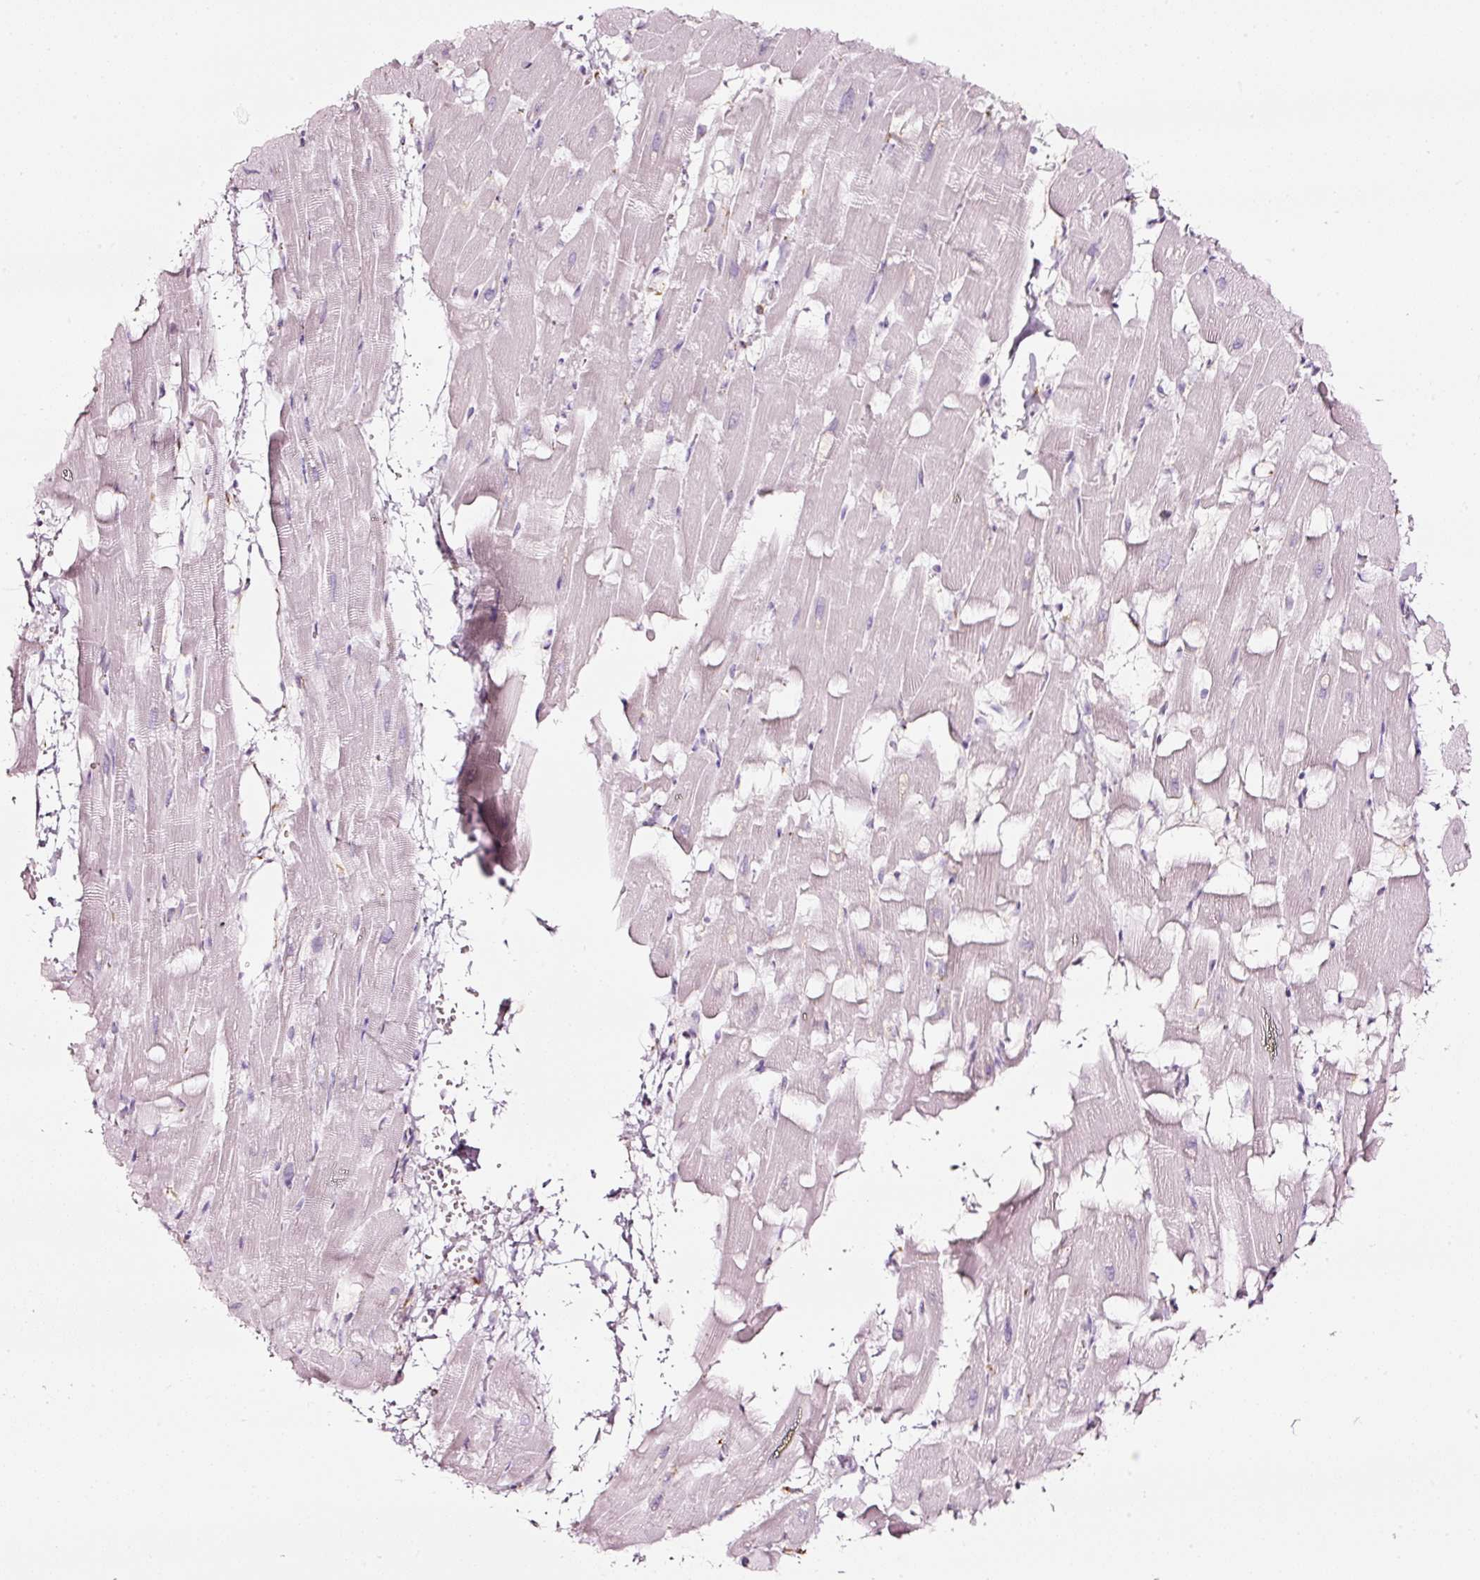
{"staining": {"intensity": "negative", "quantity": "none", "location": "none"}, "tissue": "heart muscle", "cell_type": "Cardiomyocytes", "image_type": "normal", "snomed": [{"axis": "morphology", "description": "Normal tissue, NOS"}, {"axis": "topography", "description": "Heart"}], "caption": "Cardiomyocytes show no significant expression in normal heart muscle. (Brightfield microscopy of DAB IHC at high magnification).", "gene": "SDF4", "patient": {"sex": "male", "age": 37}}